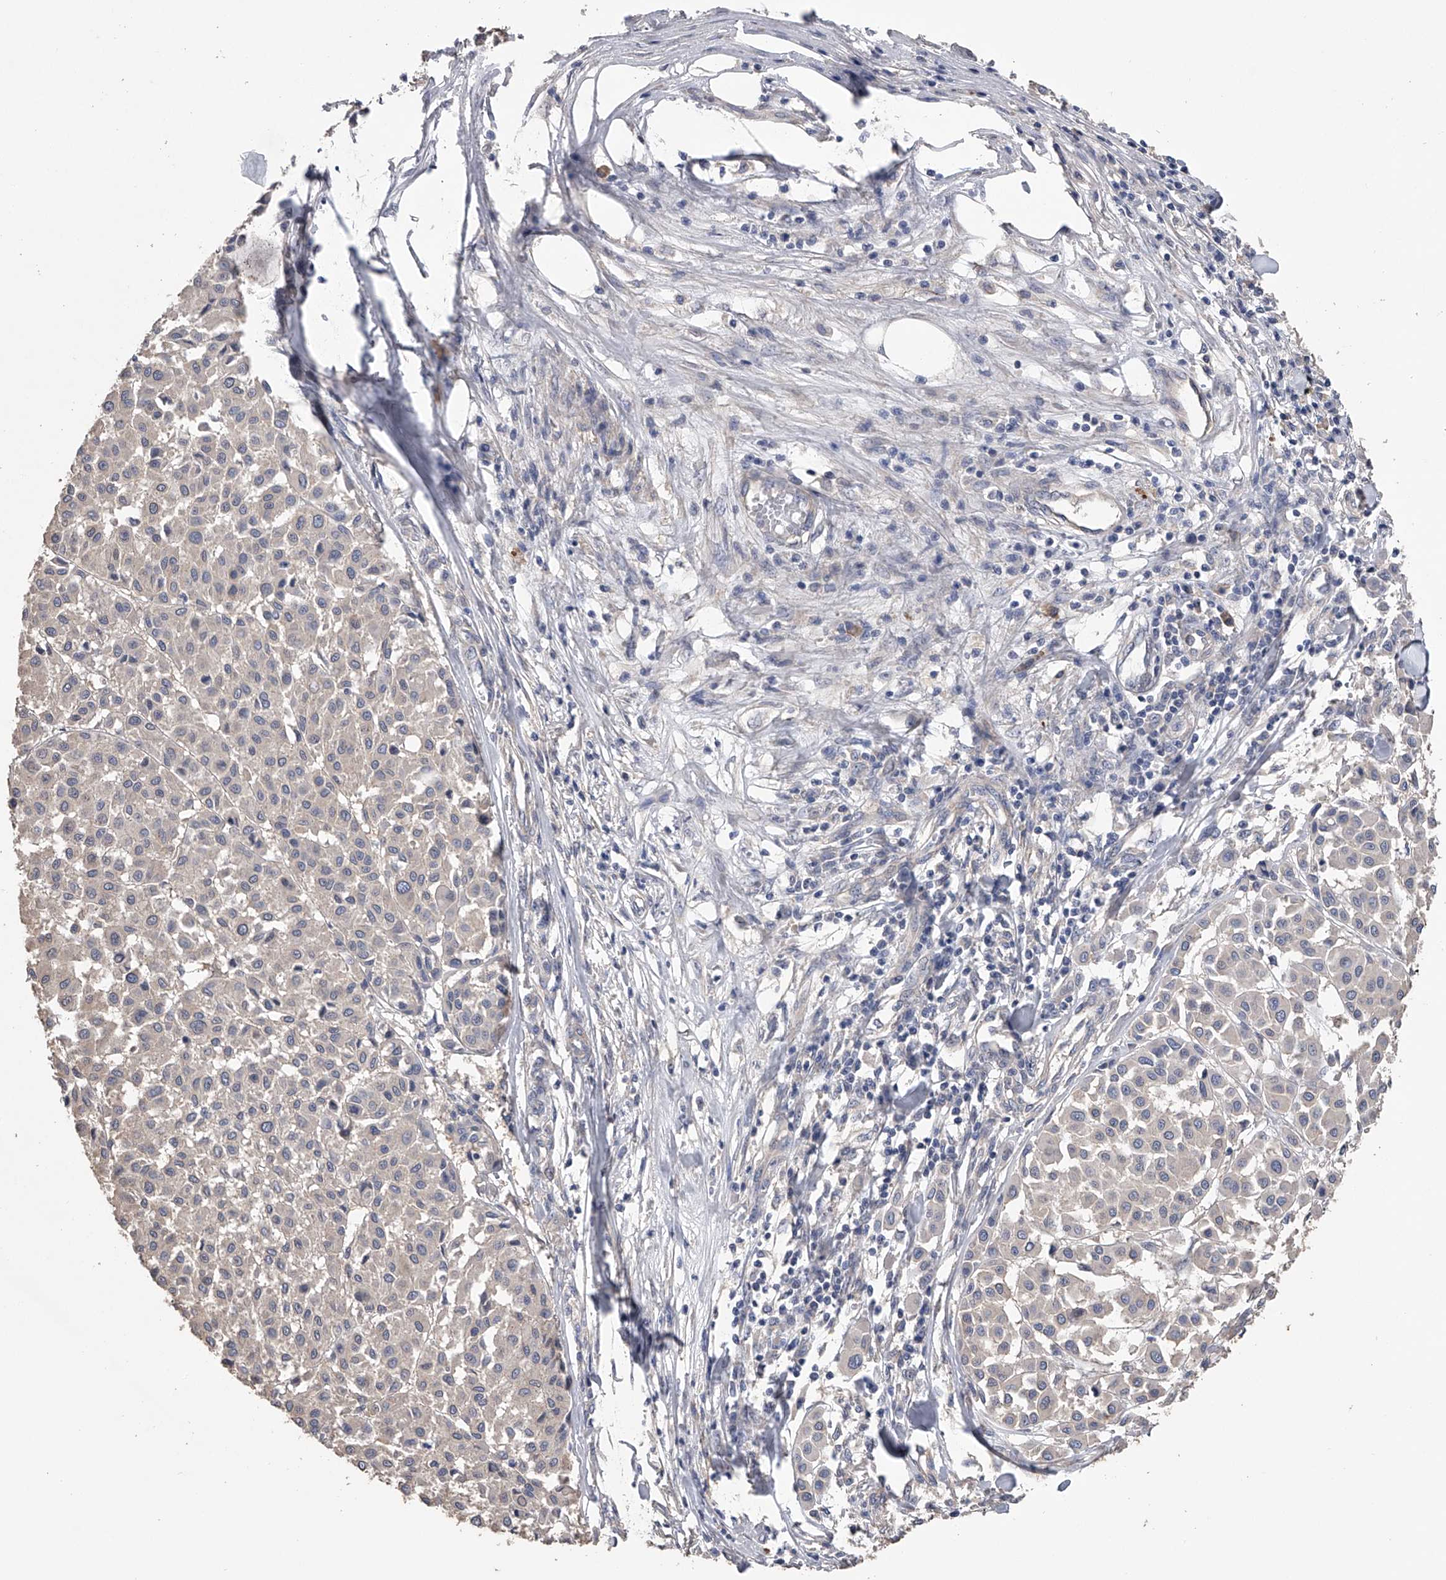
{"staining": {"intensity": "negative", "quantity": "none", "location": "none"}, "tissue": "melanoma", "cell_type": "Tumor cells", "image_type": "cancer", "snomed": [{"axis": "morphology", "description": "Malignant melanoma, Metastatic site"}, {"axis": "topography", "description": "Soft tissue"}], "caption": "Immunohistochemical staining of melanoma displays no significant positivity in tumor cells. (DAB (3,3'-diaminobenzidine) IHC with hematoxylin counter stain).", "gene": "ZNF343", "patient": {"sex": "male", "age": 41}}